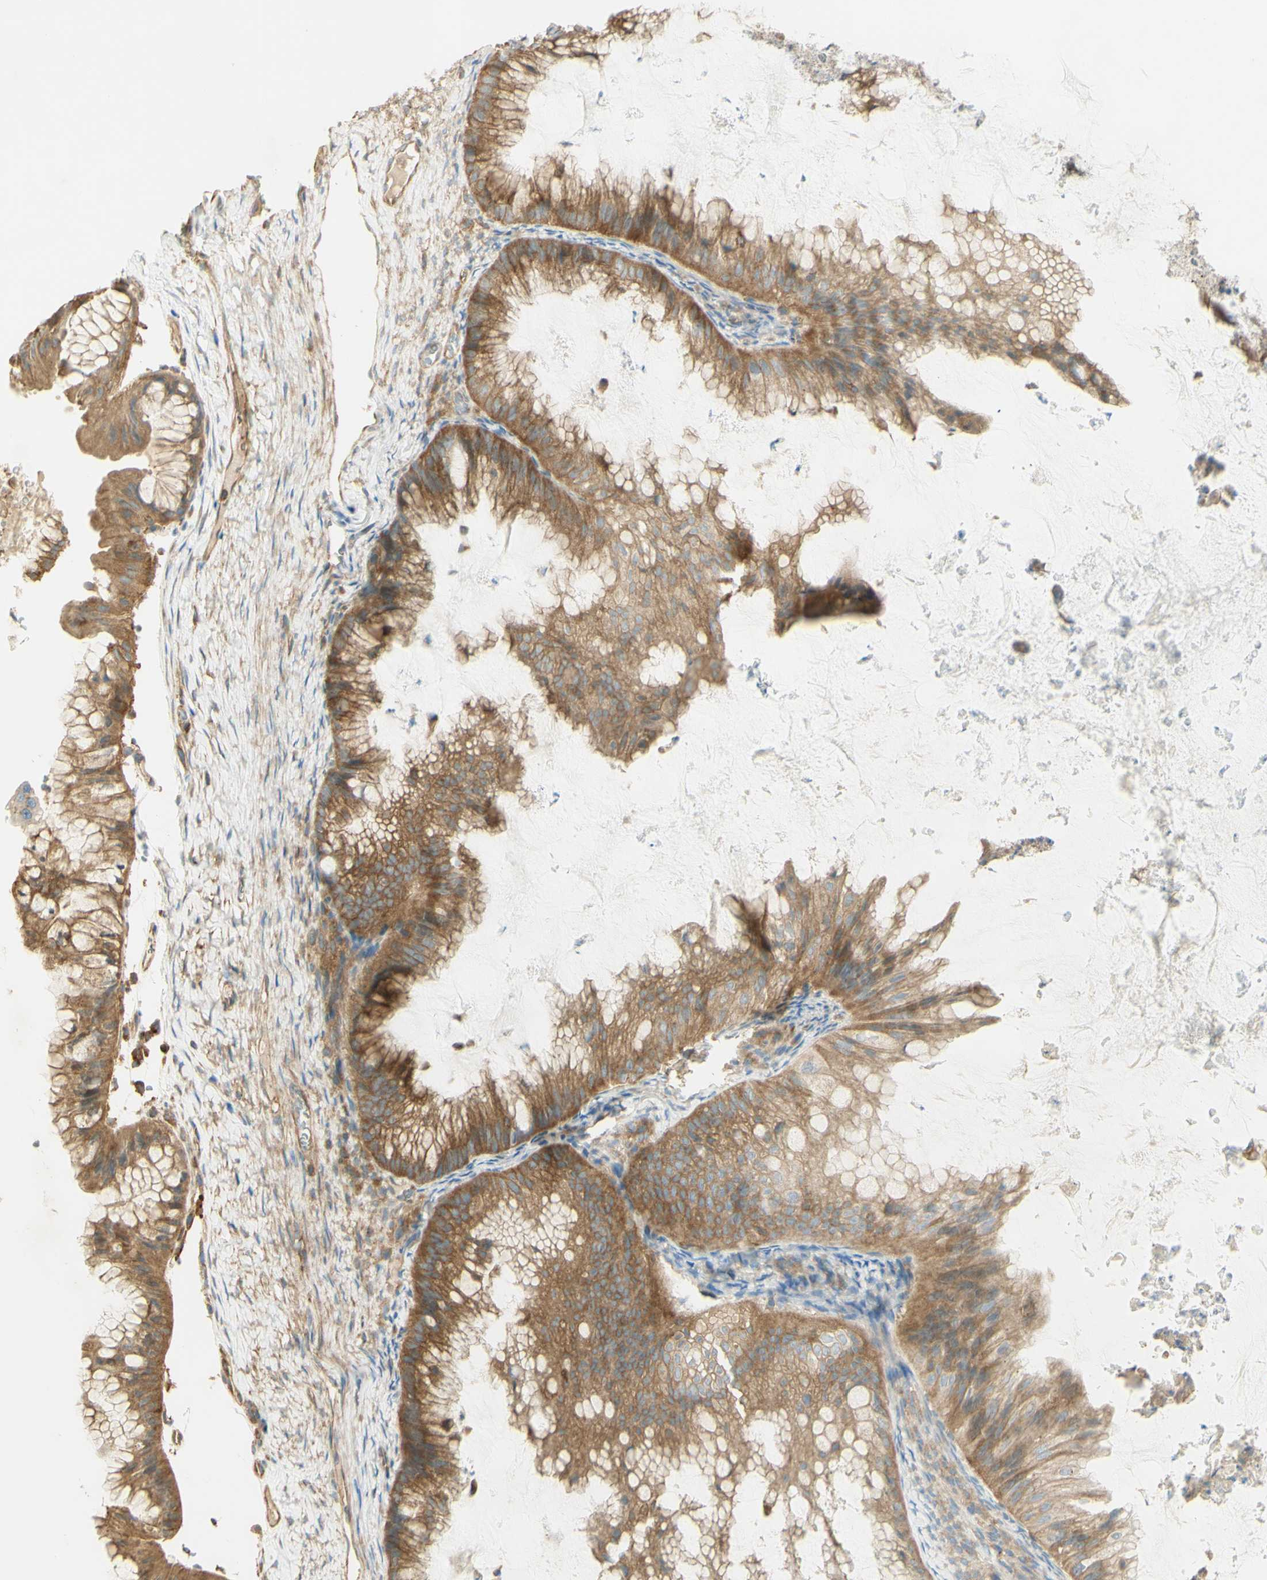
{"staining": {"intensity": "moderate", "quantity": ">75%", "location": "cytoplasmic/membranous"}, "tissue": "ovarian cancer", "cell_type": "Tumor cells", "image_type": "cancer", "snomed": [{"axis": "morphology", "description": "Cystadenocarcinoma, mucinous, NOS"}, {"axis": "topography", "description": "Ovary"}], "caption": "Ovarian mucinous cystadenocarcinoma stained with a brown dye reveals moderate cytoplasmic/membranous positive staining in about >75% of tumor cells.", "gene": "IKBKG", "patient": {"sex": "female", "age": 61}}